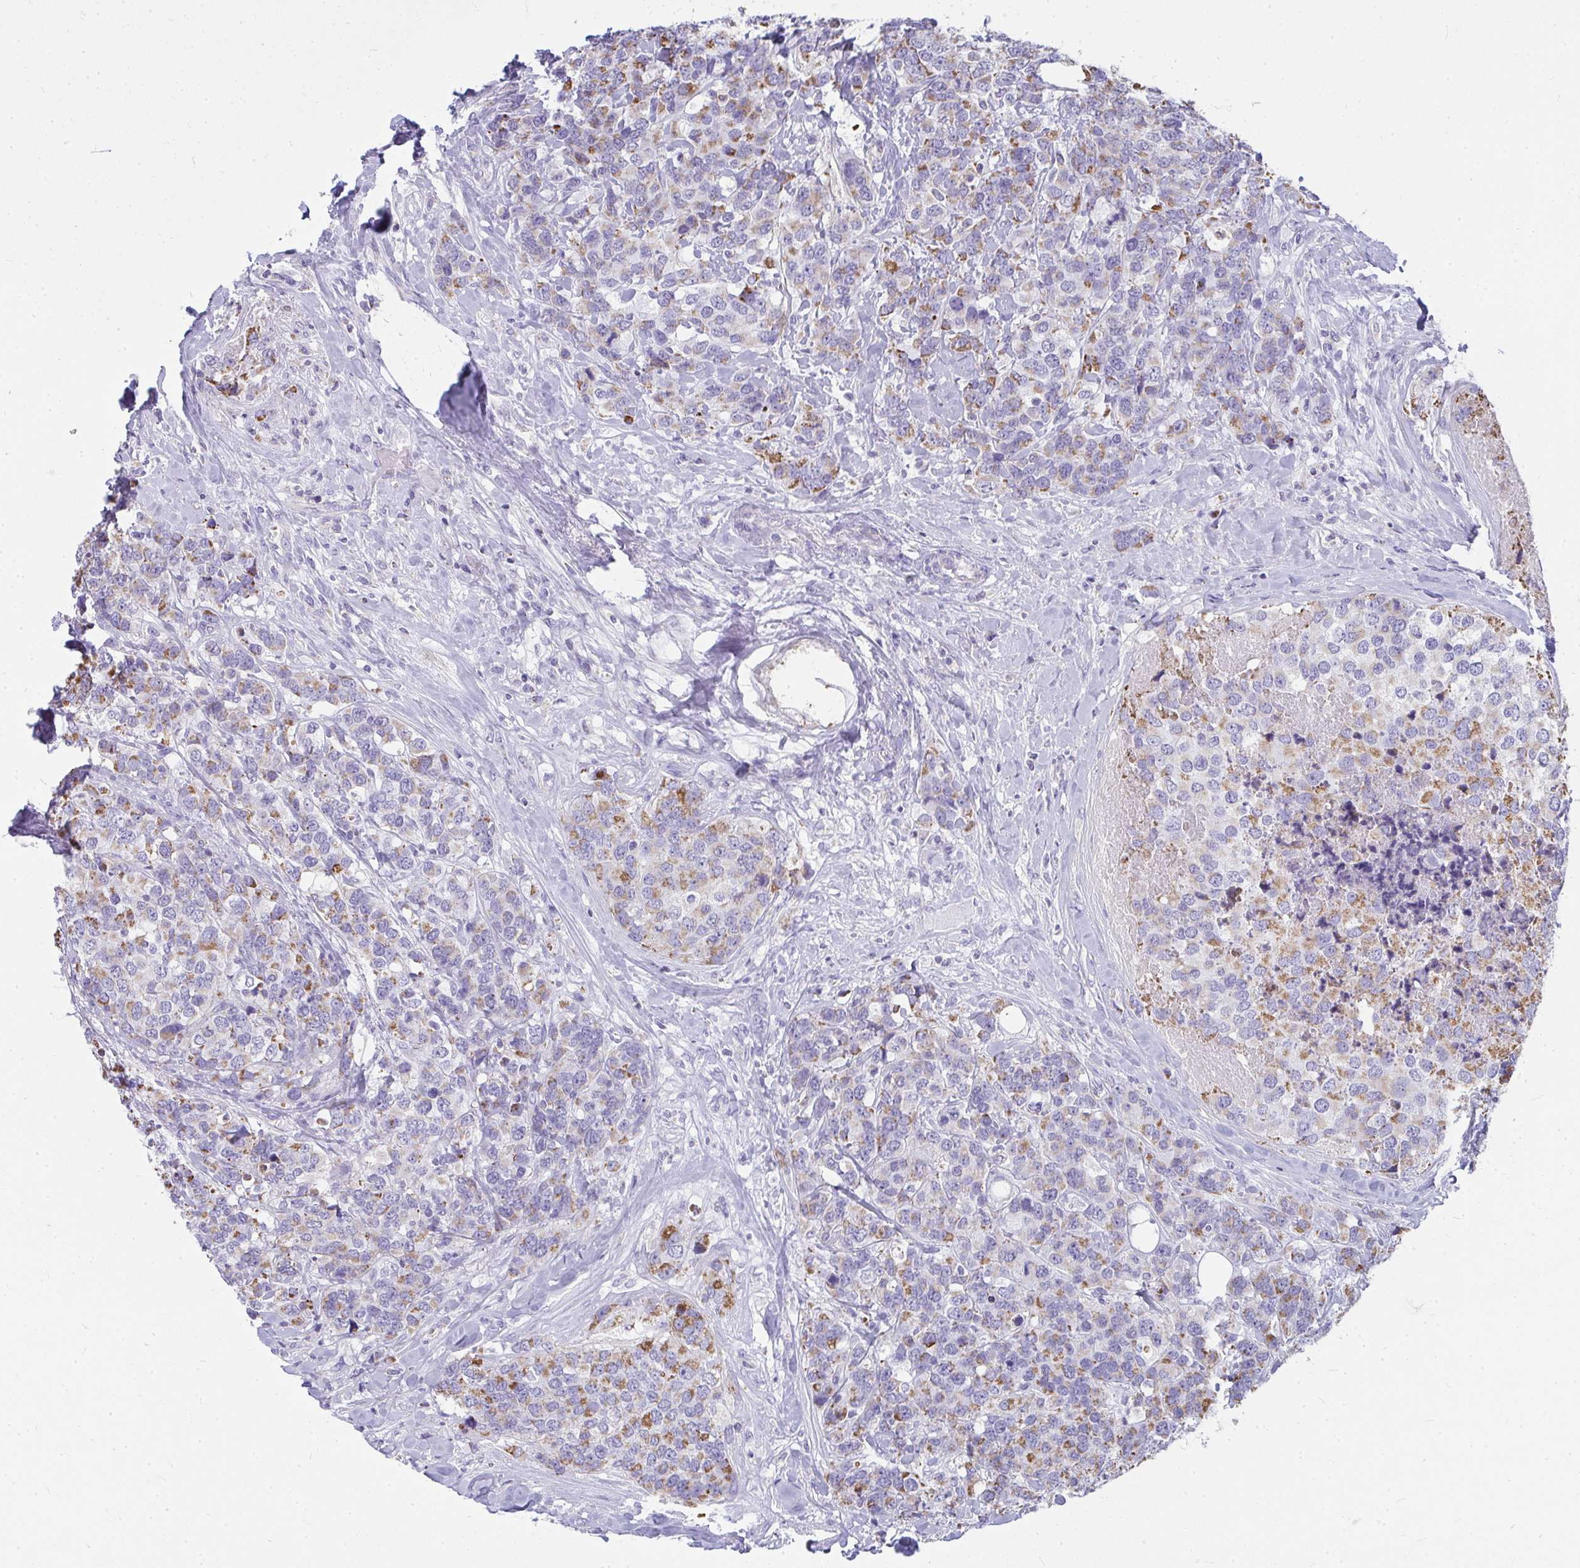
{"staining": {"intensity": "moderate", "quantity": "25%-75%", "location": "cytoplasmic/membranous"}, "tissue": "breast cancer", "cell_type": "Tumor cells", "image_type": "cancer", "snomed": [{"axis": "morphology", "description": "Lobular carcinoma"}, {"axis": "topography", "description": "Breast"}], "caption": "Immunohistochemistry (IHC) micrograph of neoplastic tissue: human breast lobular carcinoma stained using immunohistochemistry (IHC) displays medium levels of moderate protein expression localized specifically in the cytoplasmic/membranous of tumor cells, appearing as a cytoplasmic/membranous brown color.", "gene": "SLC6A1", "patient": {"sex": "female", "age": 59}}